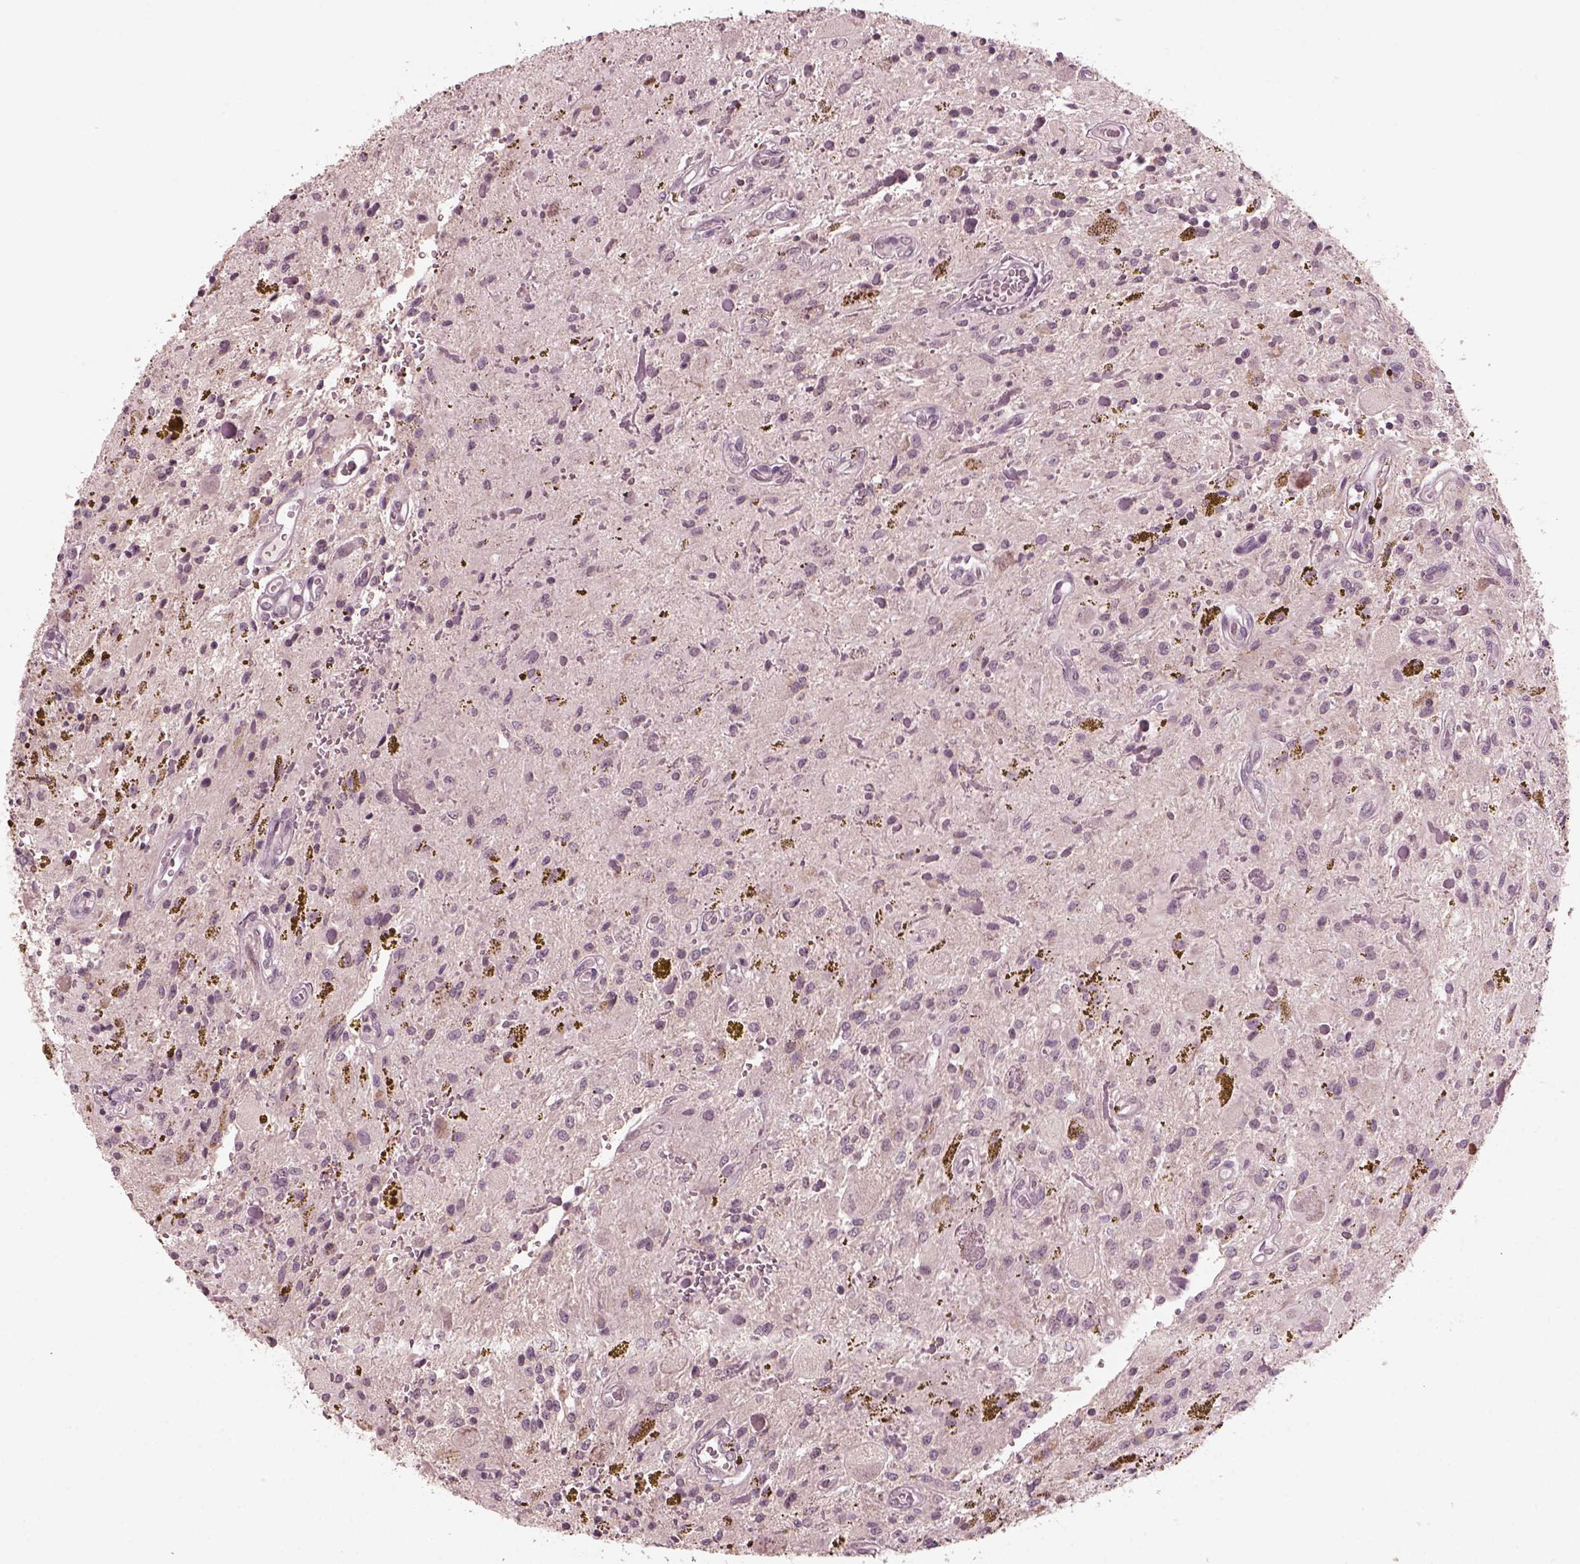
{"staining": {"intensity": "negative", "quantity": "none", "location": "none"}, "tissue": "glioma", "cell_type": "Tumor cells", "image_type": "cancer", "snomed": [{"axis": "morphology", "description": "Glioma, malignant, Low grade"}, {"axis": "topography", "description": "Cerebellum"}], "caption": "High magnification brightfield microscopy of malignant glioma (low-grade) stained with DAB (3,3'-diaminobenzidine) (brown) and counterstained with hematoxylin (blue): tumor cells show no significant staining.", "gene": "RGS7", "patient": {"sex": "female", "age": 14}}